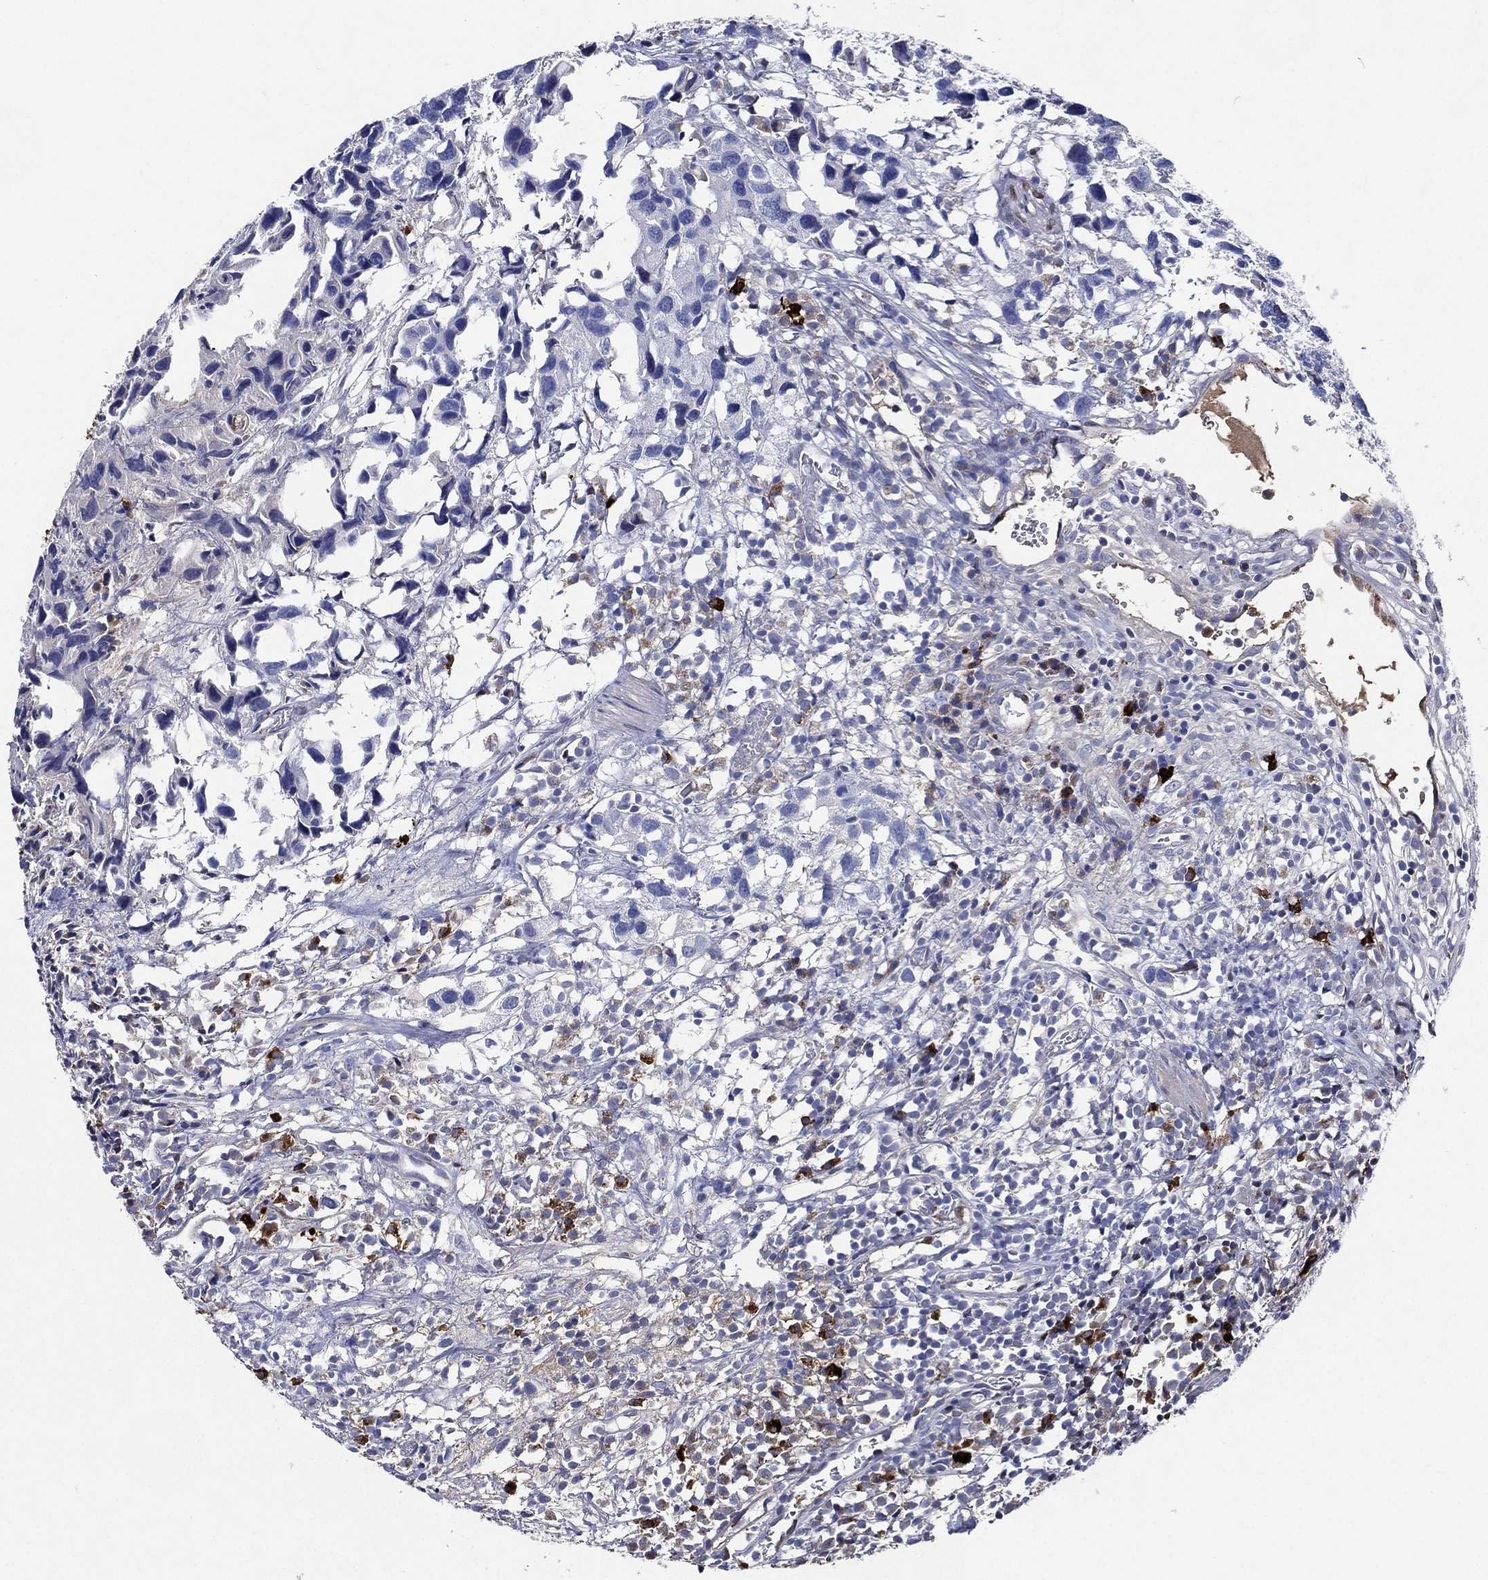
{"staining": {"intensity": "negative", "quantity": "none", "location": "none"}, "tissue": "urothelial cancer", "cell_type": "Tumor cells", "image_type": "cancer", "snomed": [{"axis": "morphology", "description": "Urothelial carcinoma, High grade"}, {"axis": "topography", "description": "Urinary bladder"}], "caption": "There is no significant expression in tumor cells of urothelial carcinoma (high-grade).", "gene": "TMPRSS11D", "patient": {"sex": "male", "age": 79}}